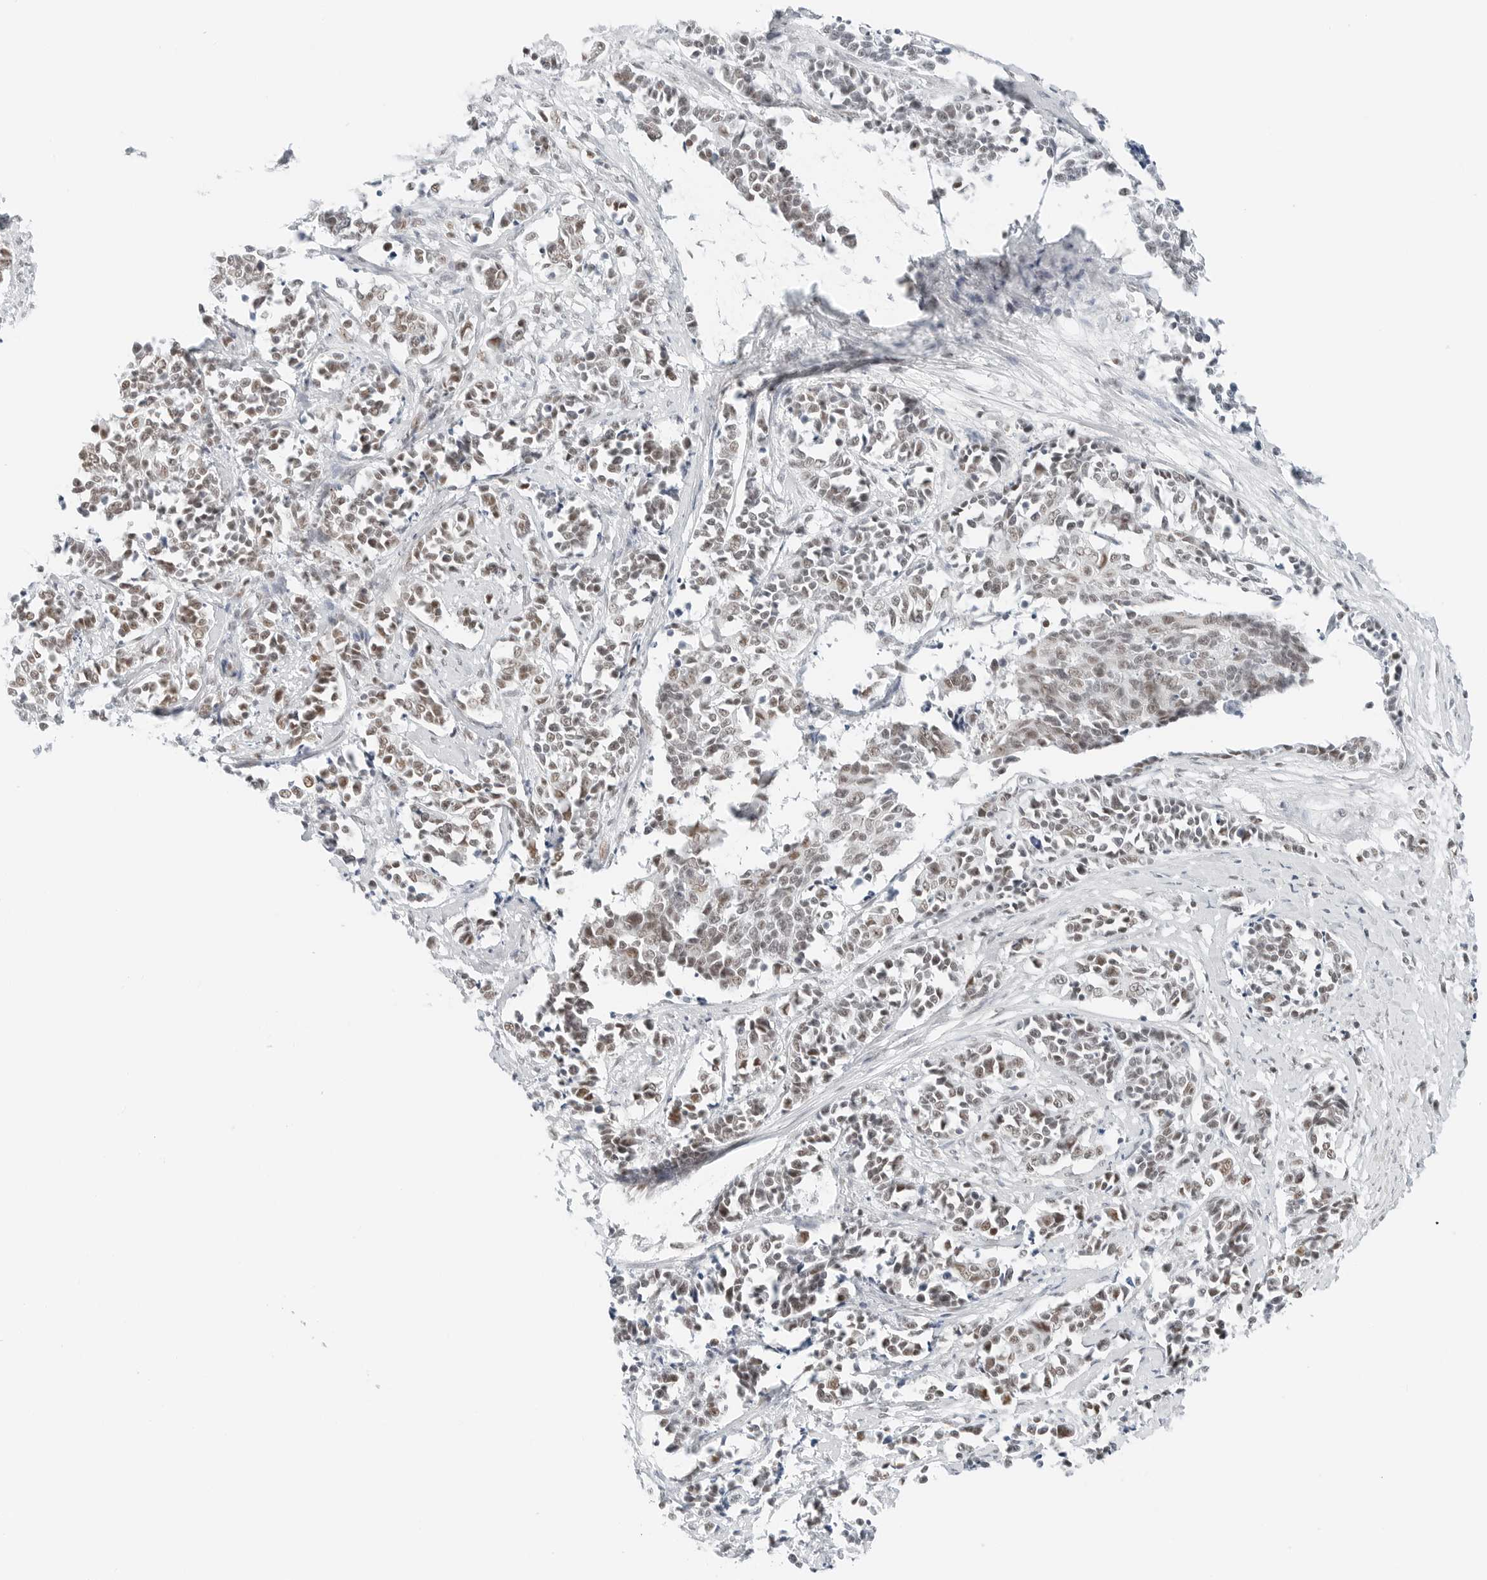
{"staining": {"intensity": "weak", "quantity": "25%-75%", "location": "nuclear"}, "tissue": "cervical cancer", "cell_type": "Tumor cells", "image_type": "cancer", "snomed": [{"axis": "morphology", "description": "Normal tissue, NOS"}, {"axis": "morphology", "description": "Squamous cell carcinoma, NOS"}, {"axis": "topography", "description": "Cervix"}], "caption": "Cervical squamous cell carcinoma was stained to show a protein in brown. There is low levels of weak nuclear expression in about 25%-75% of tumor cells. Immunohistochemistry (ihc) stains the protein in brown and the nuclei are stained blue.", "gene": "CRTC2", "patient": {"sex": "female", "age": 35}}